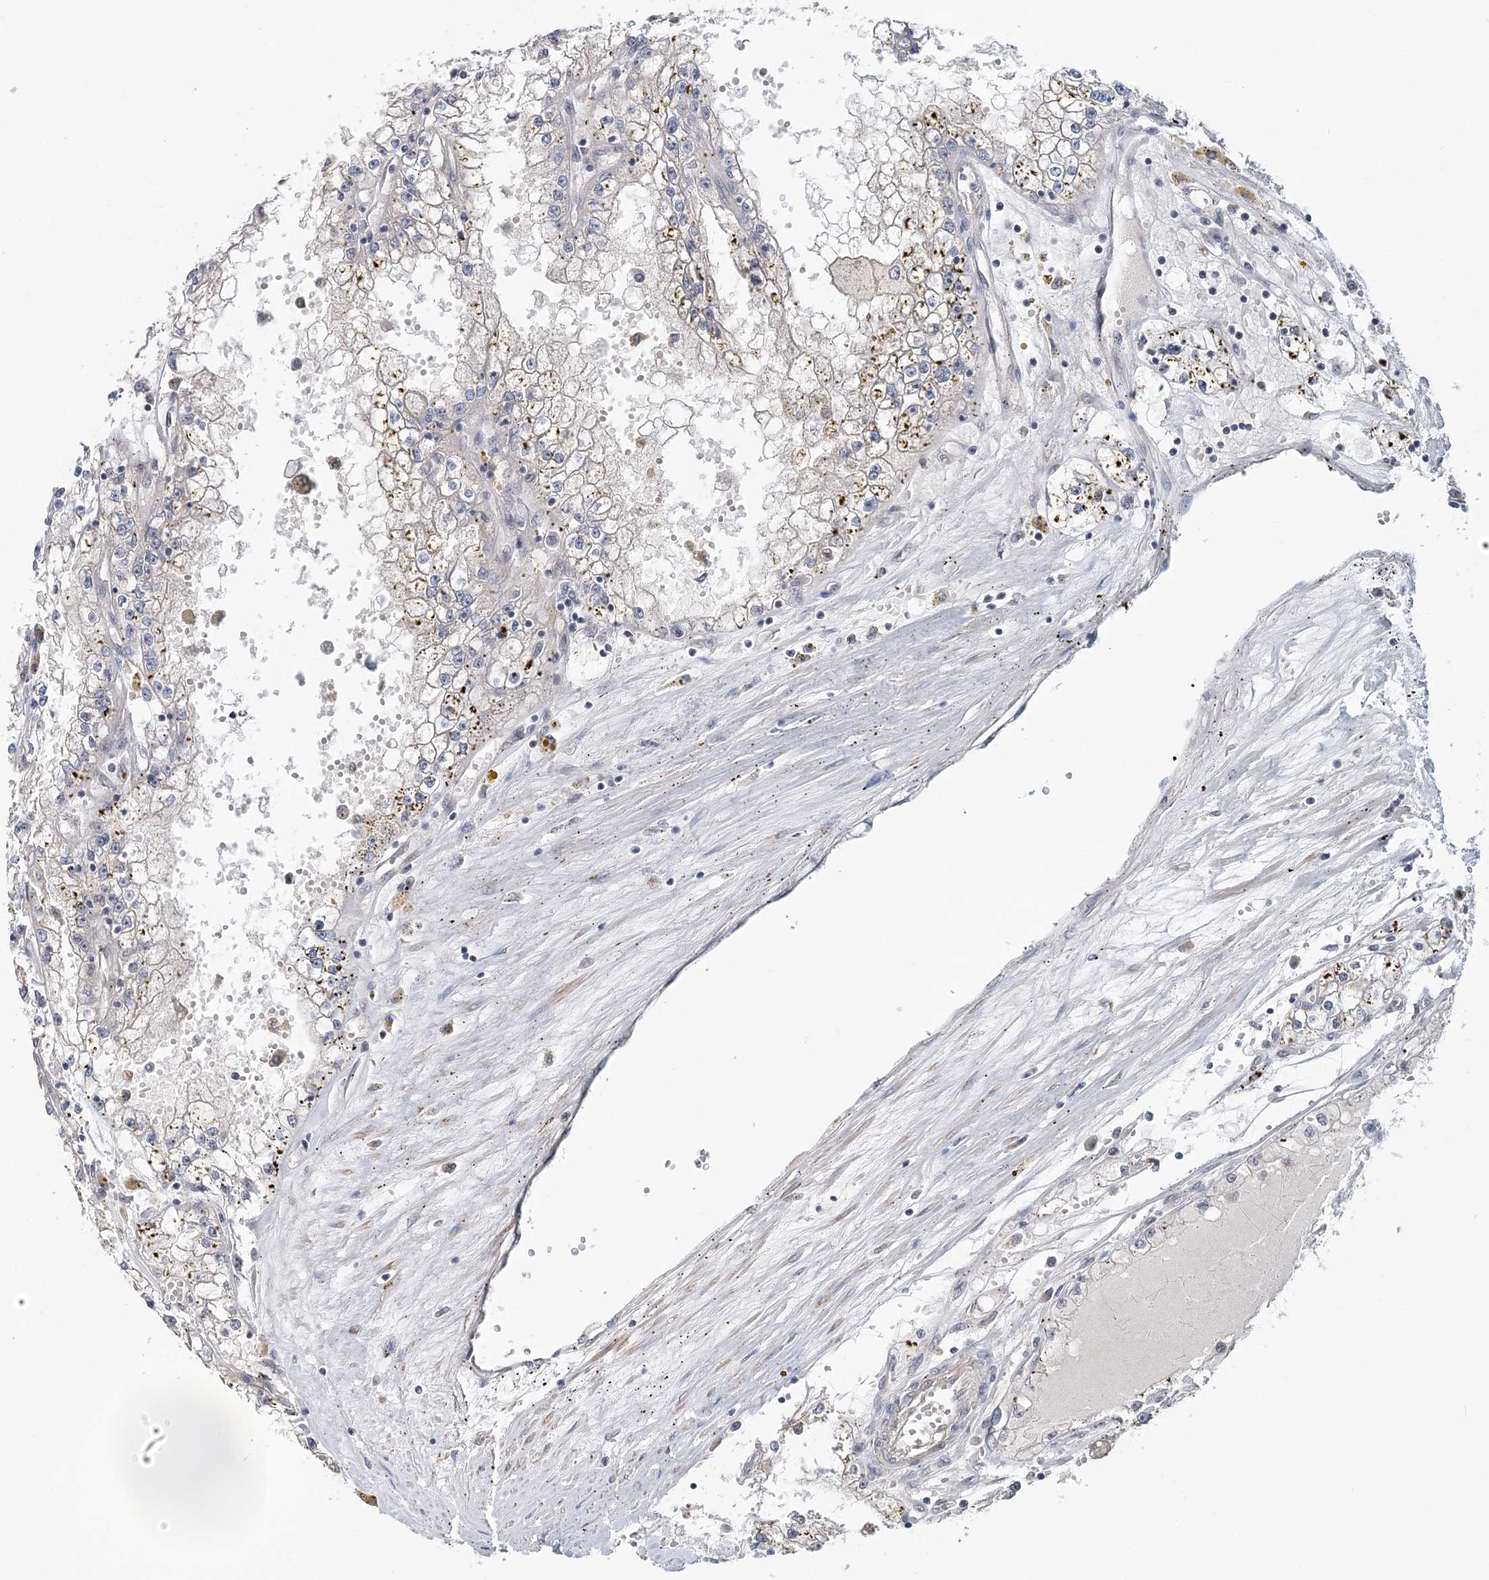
{"staining": {"intensity": "negative", "quantity": "none", "location": "none"}, "tissue": "renal cancer", "cell_type": "Tumor cells", "image_type": "cancer", "snomed": [{"axis": "morphology", "description": "Adenocarcinoma, NOS"}, {"axis": "topography", "description": "Kidney"}], "caption": "DAB (3,3'-diaminobenzidine) immunohistochemical staining of human renal adenocarcinoma displays no significant positivity in tumor cells.", "gene": "TSHZ2", "patient": {"sex": "male", "age": 56}}